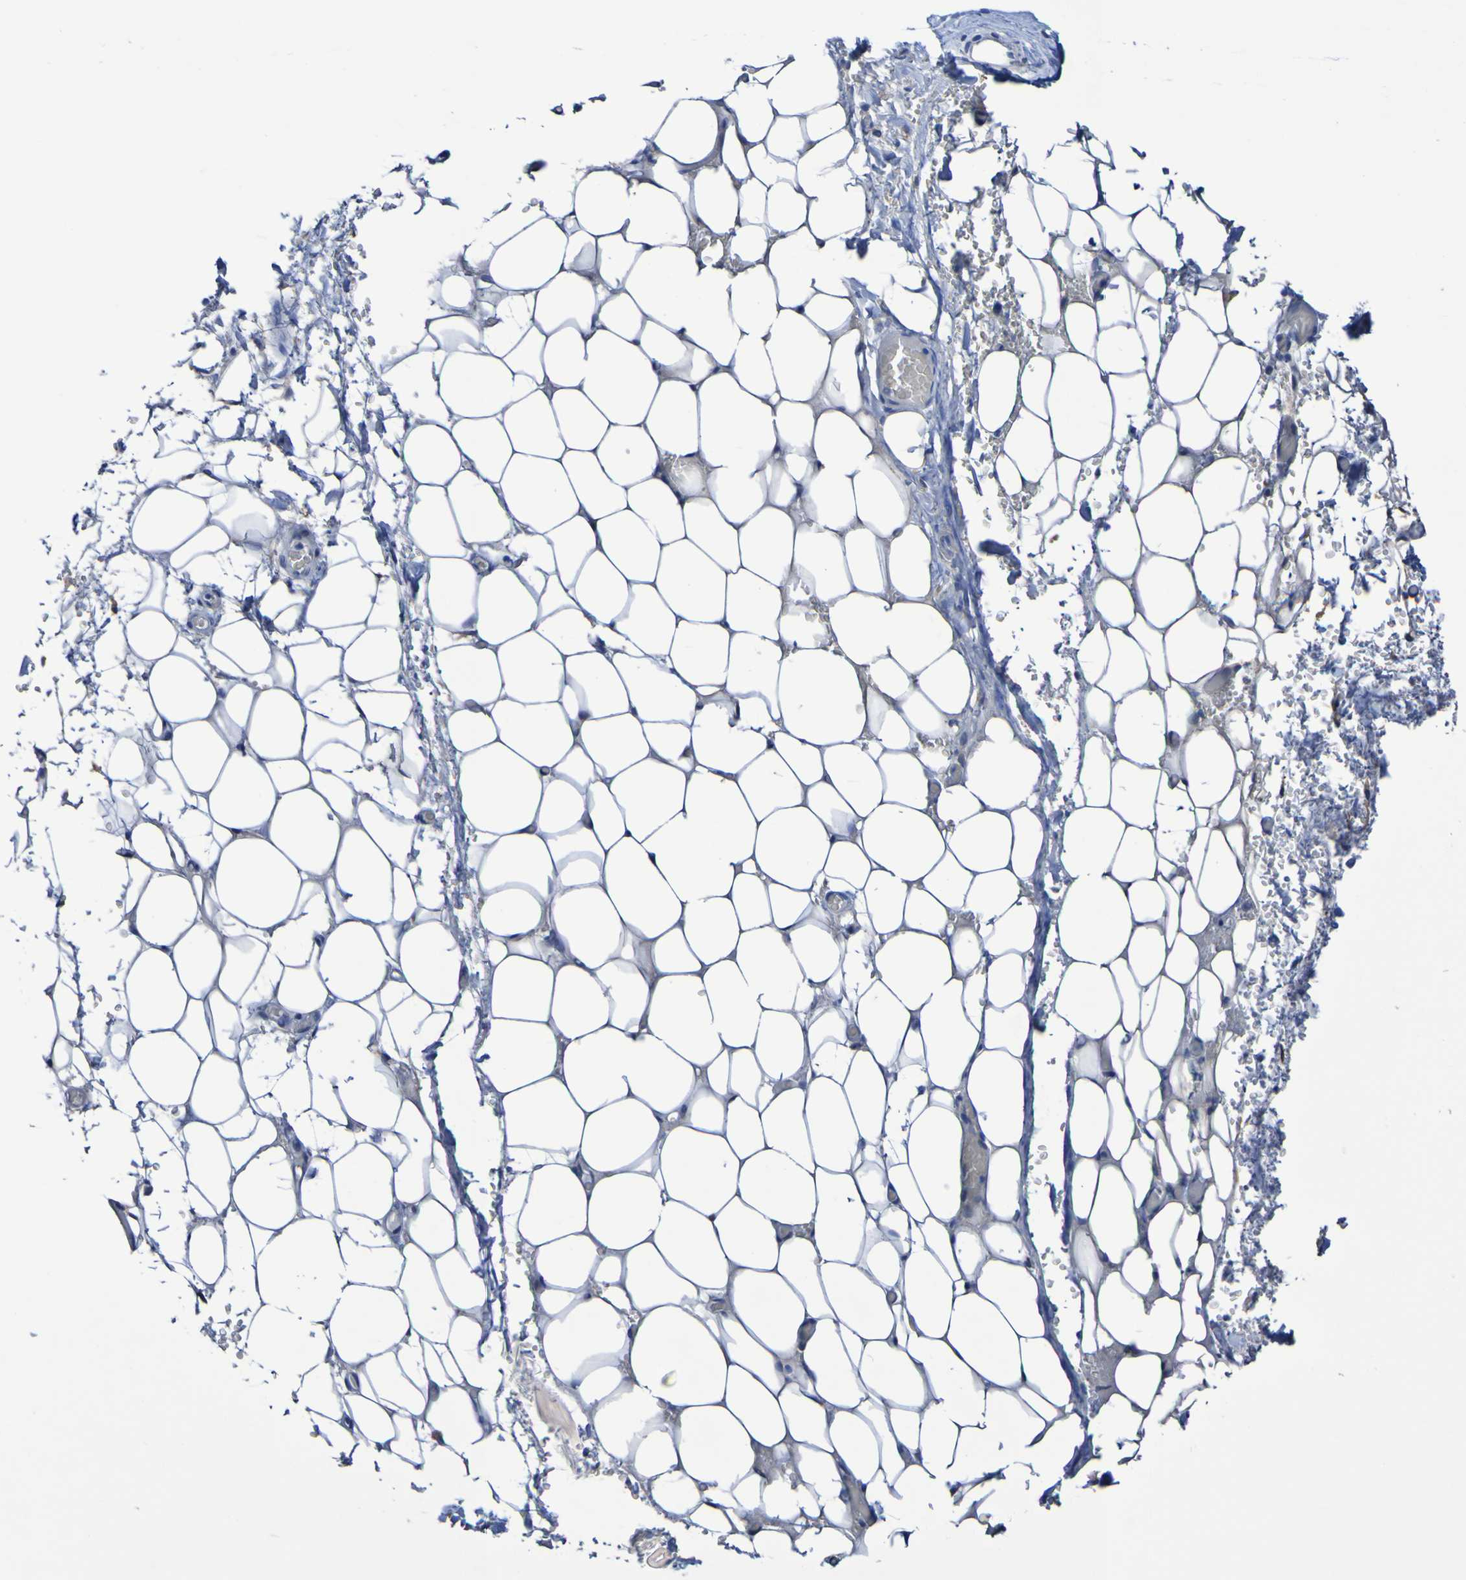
{"staining": {"intensity": "negative", "quantity": "none", "location": "none"}, "tissue": "adipose tissue", "cell_type": "Adipocytes", "image_type": "normal", "snomed": [{"axis": "morphology", "description": "Normal tissue, NOS"}, {"axis": "morphology", "description": "Adenocarcinoma, NOS"}, {"axis": "topography", "description": "Esophagus"}], "caption": "An immunohistochemistry (IHC) photomicrograph of unremarkable adipose tissue is shown. There is no staining in adipocytes of adipose tissue.", "gene": "SGCB", "patient": {"sex": "male", "age": 62}}